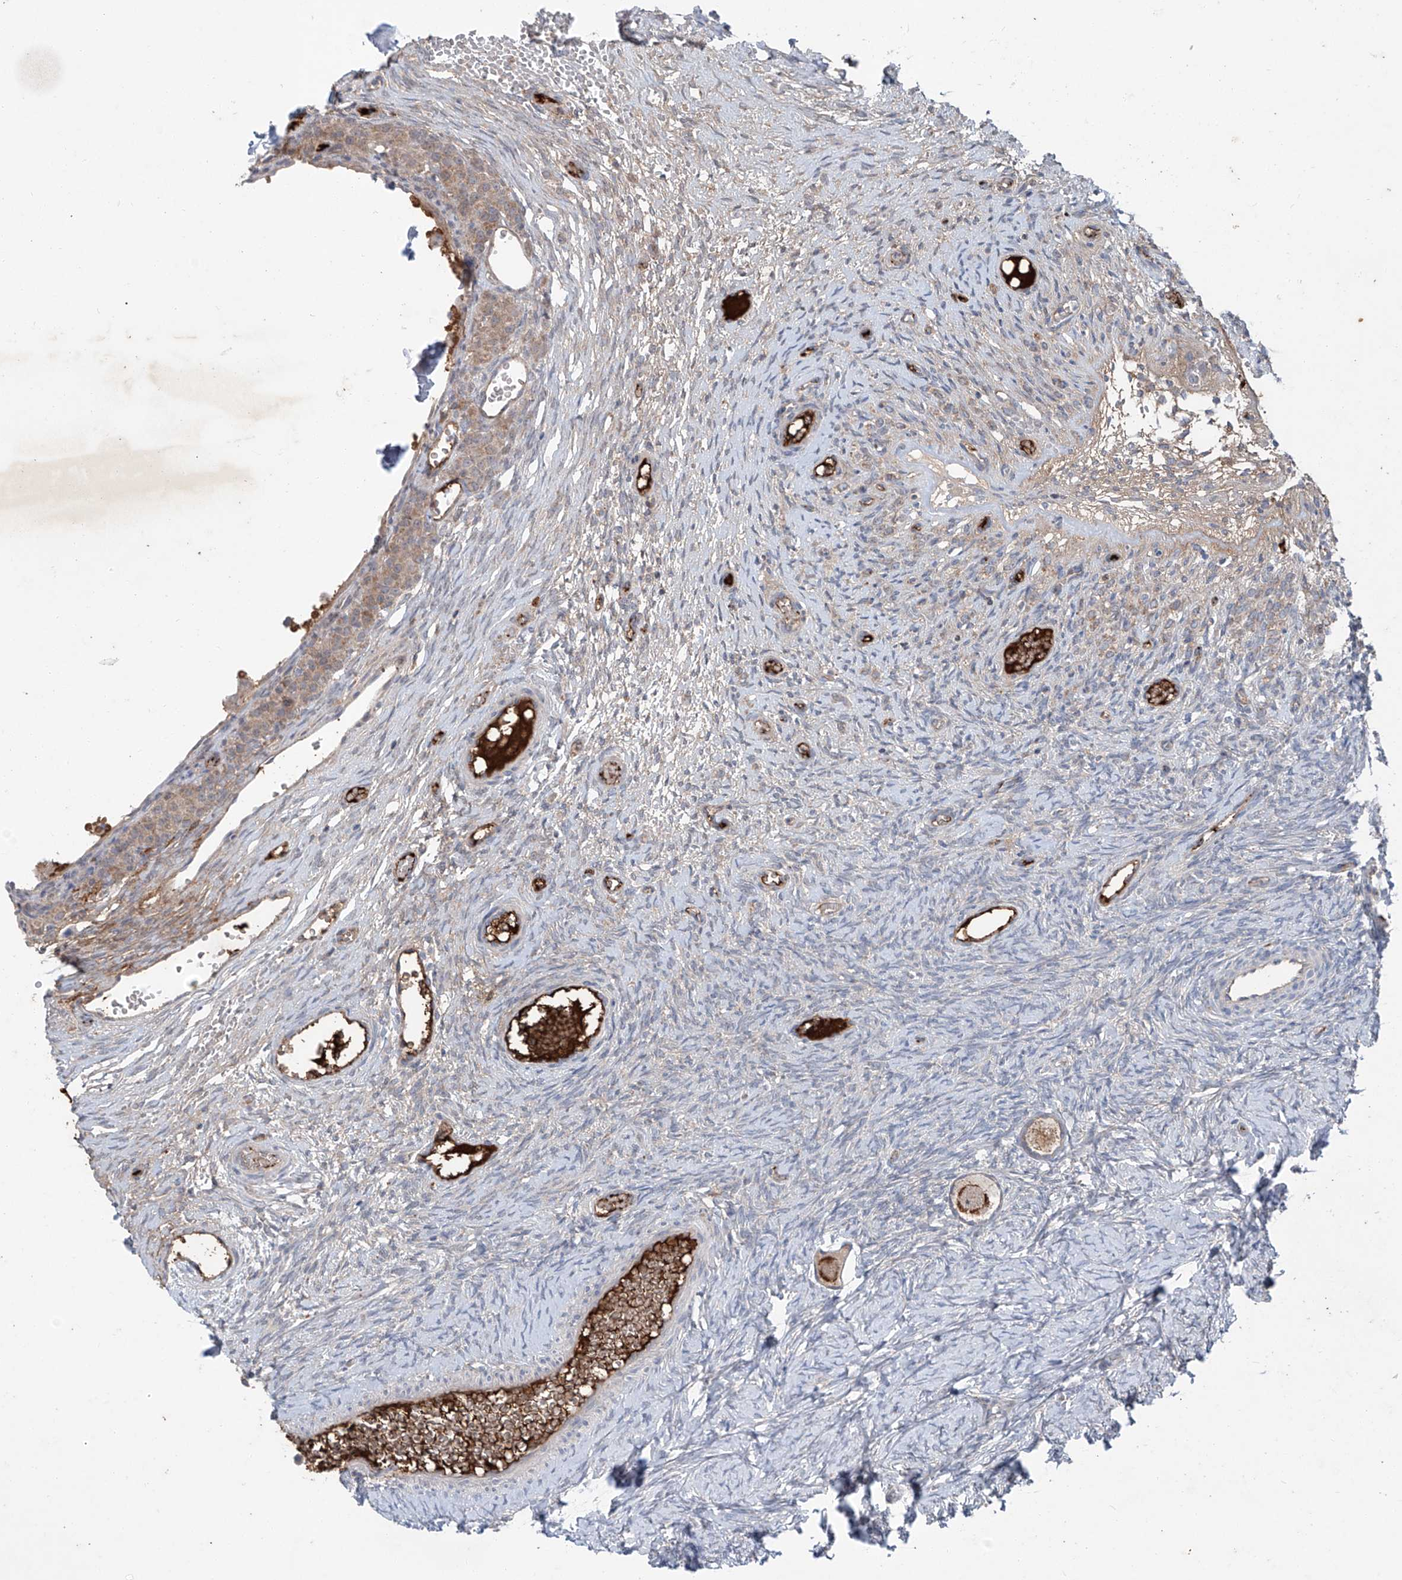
{"staining": {"intensity": "strong", "quantity": ">75%", "location": "cytoplasmic/membranous"}, "tissue": "ovary", "cell_type": "Follicle cells", "image_type": "normal", "snomed": [{"axis": "morphology", "description": "Adenocarcinoma, NOS"}, {"axis": "topography", "description": "Endometrium"}], "caption": "Follicle cells demonstrate strong cytoplasmic/membranous expression in approximately >75% of cells in normal ovary. (DAB = brown stain, brightfield microscopy at high magnification).", "gene": "SIX4", "patient": {"sex": "female", "age": 32}}